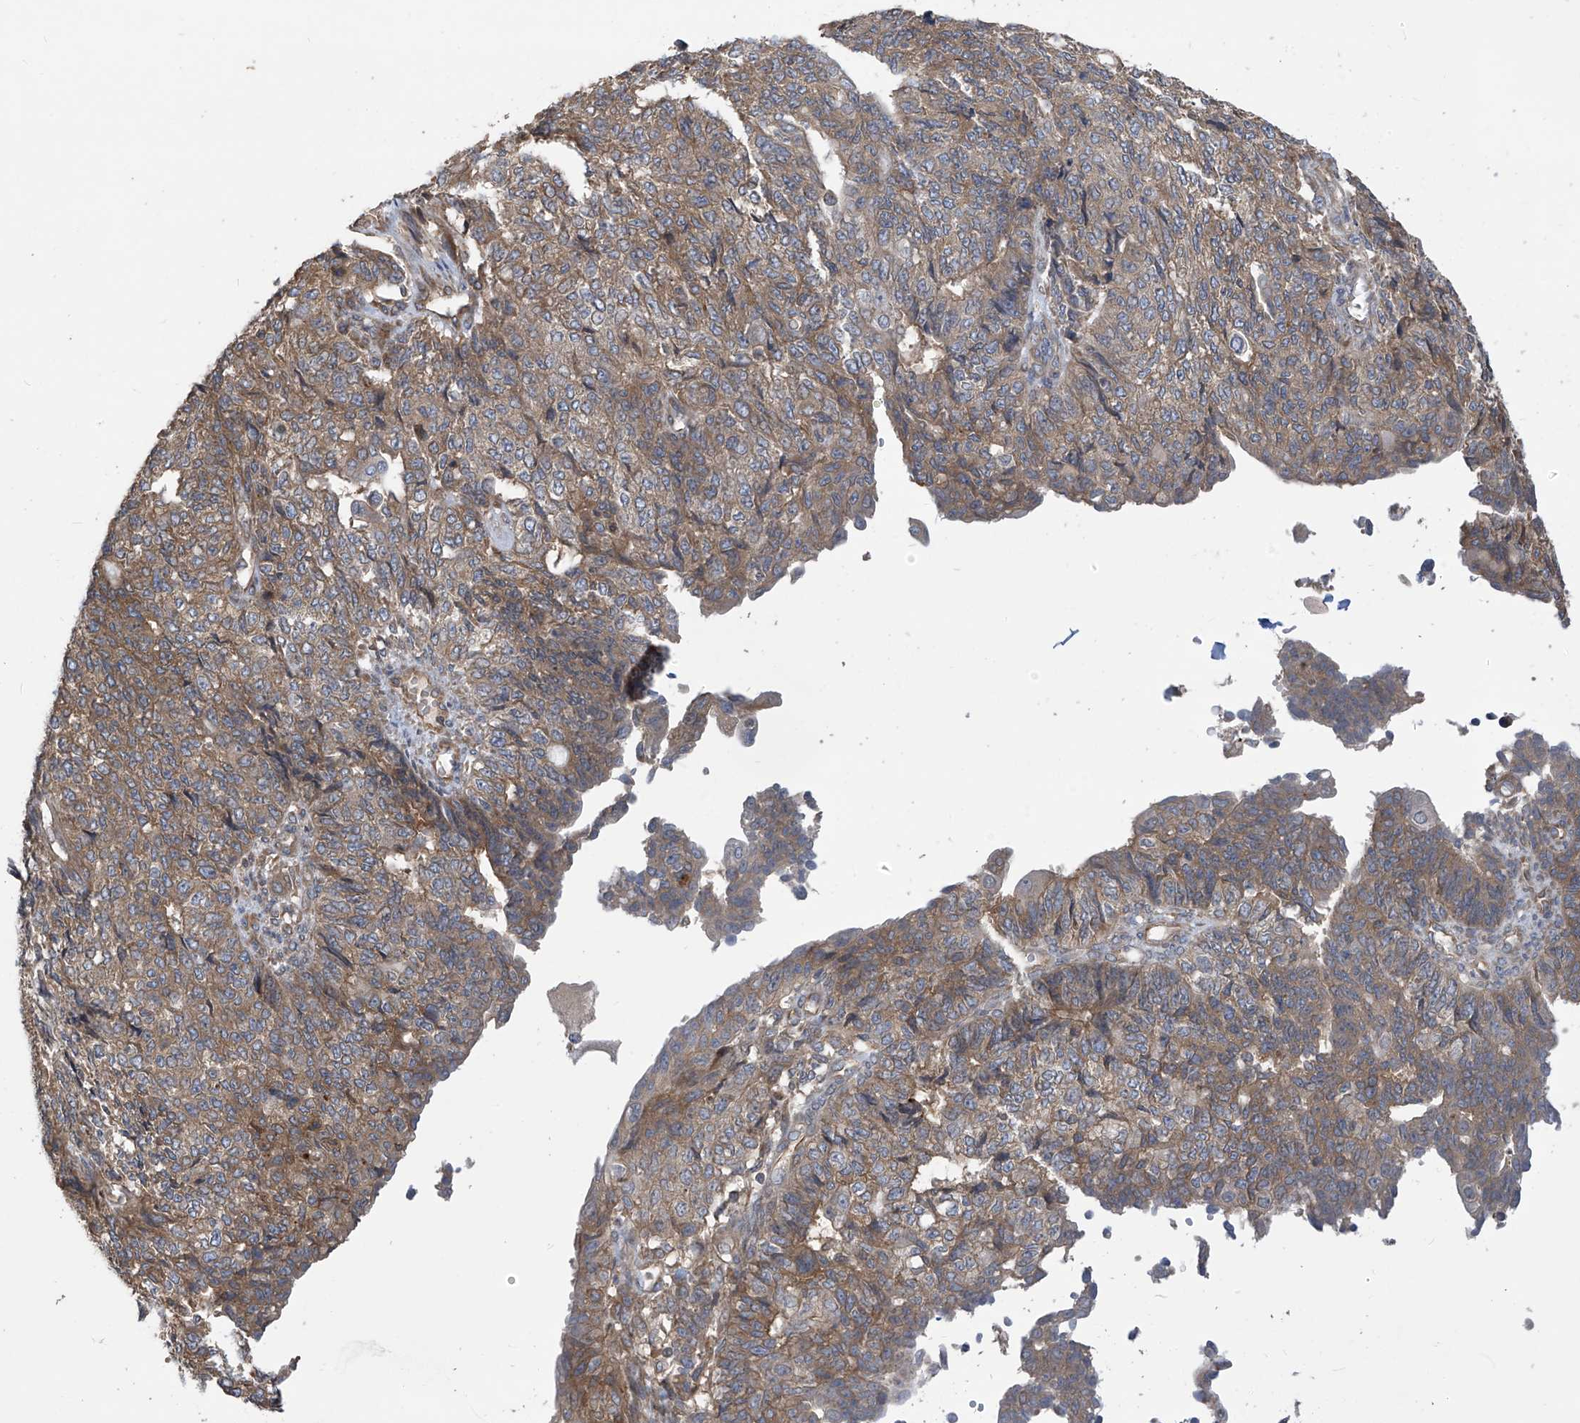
{"staining": {"intensity": "moderate", "quantity": ">75%", "location": "cytoplasmic/membranous"}, "tissue": "endometrial cancer", "cell_type": "Tumor cells", "image_type": "cancer", "snomed": [{"axis": "morphology", "description": "Adenocarcinoma, NOS"}, {"axis": "topography", "description": "Endometrium"}], "caption": "High-power microscopy captured an IHC histopathology image of endometrial adenocarcinoma, revealing moderate cytoplasmic/membranous staining in about >75% of tumor cells. (Brightfield microscopy of DAB IHC at high magnification).", "gene": "PHACTR4", "patient": {"sex": "female", "age": 32}}